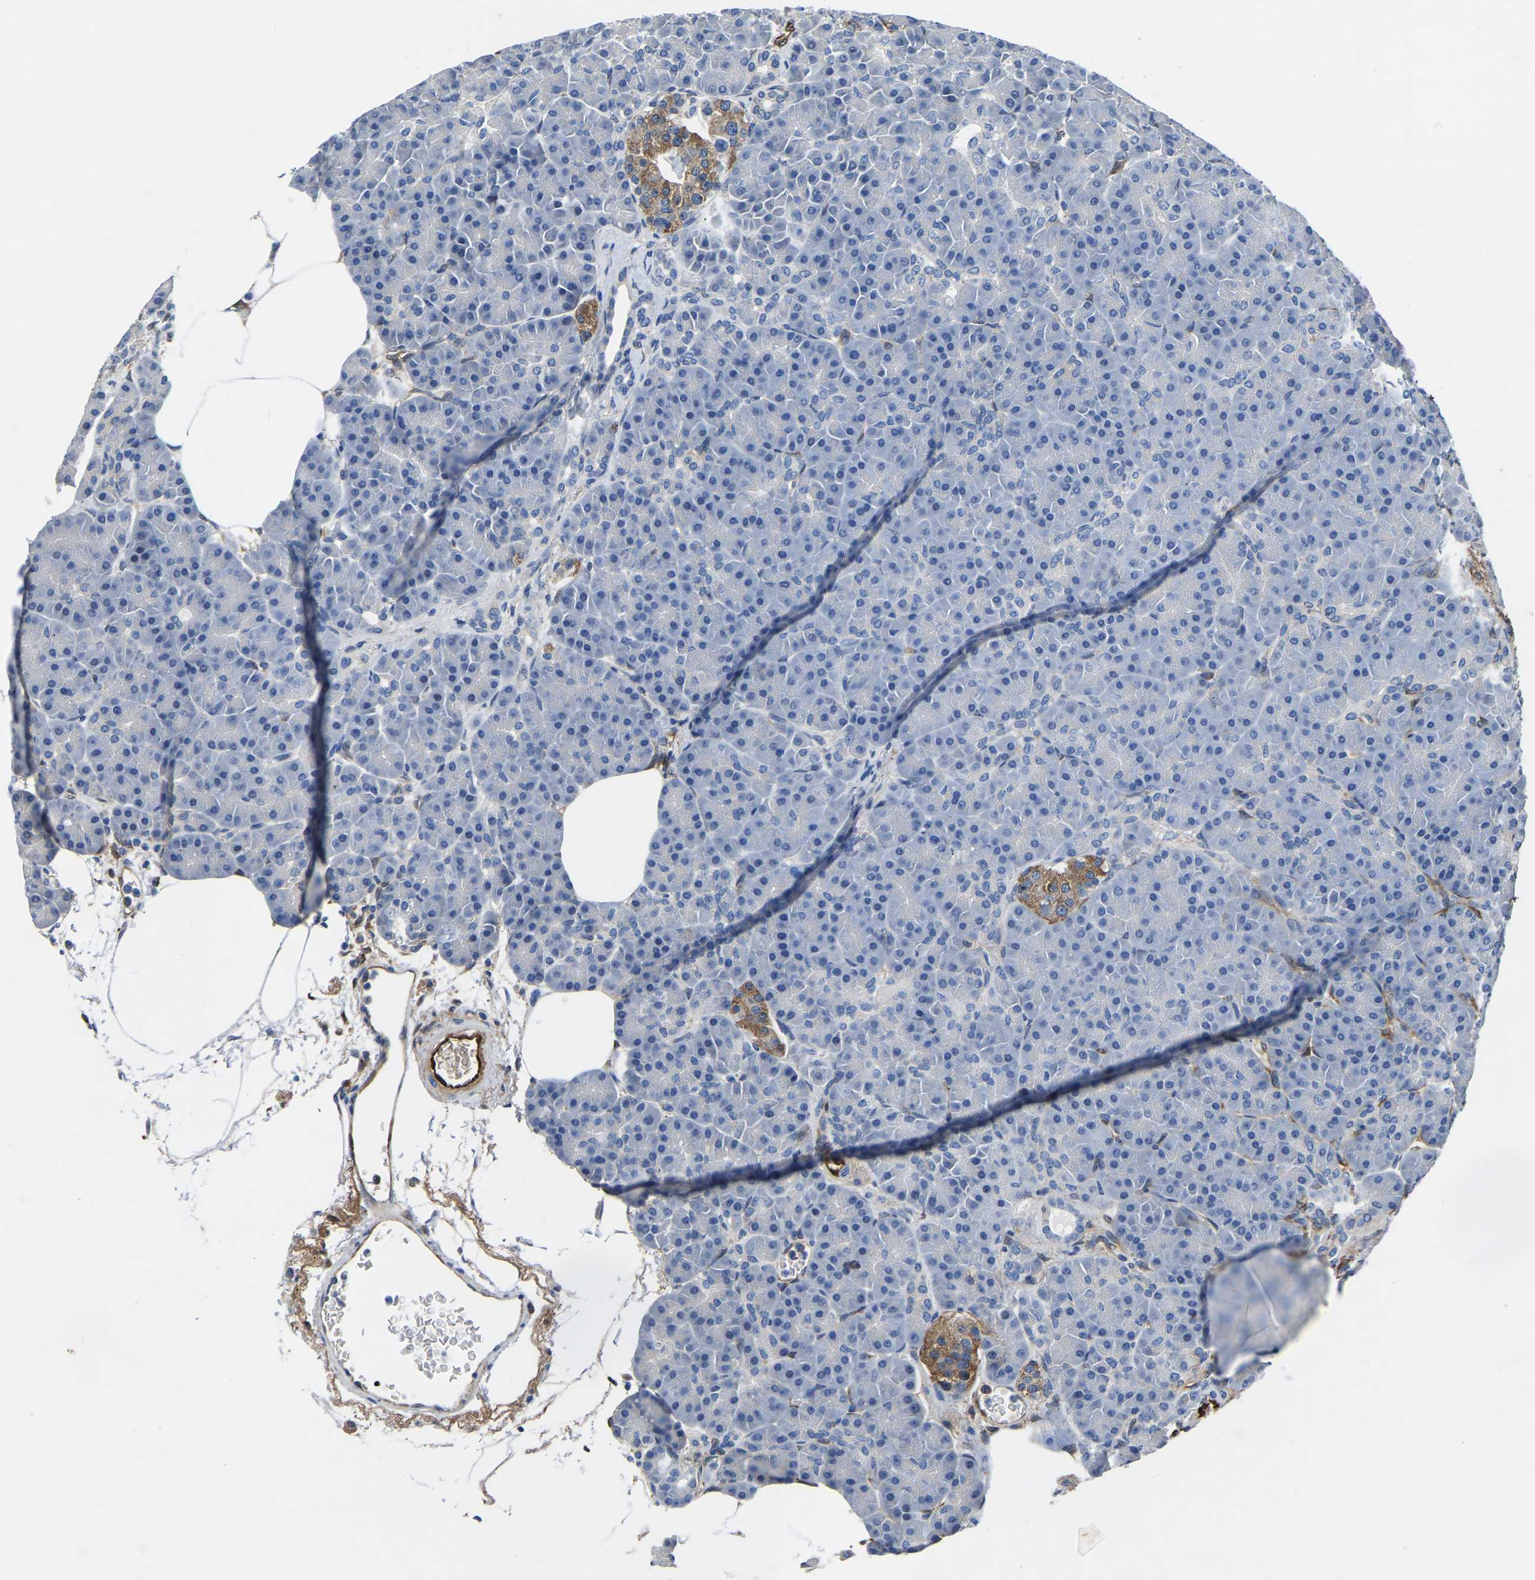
{"staining": {"intensity": "negative", "quantity": "none", "location": "none"}, "tissue": "pancreas", "cell_type": "Exocrine glandular cells", "image_type": "normal", "snomed": [{"axis": "morphology", "description": "Normal tissue, NOS"}, {"axis": "topography", "description": "Pancreas"}], "caption": "IHC photomicrograph of unremarkable pancreas stained for a protein (brown), which reveals no positivity in exocrine glandular cells.", "gene": "ATG2B", "patient": {"sex": "female", "age": 70}}